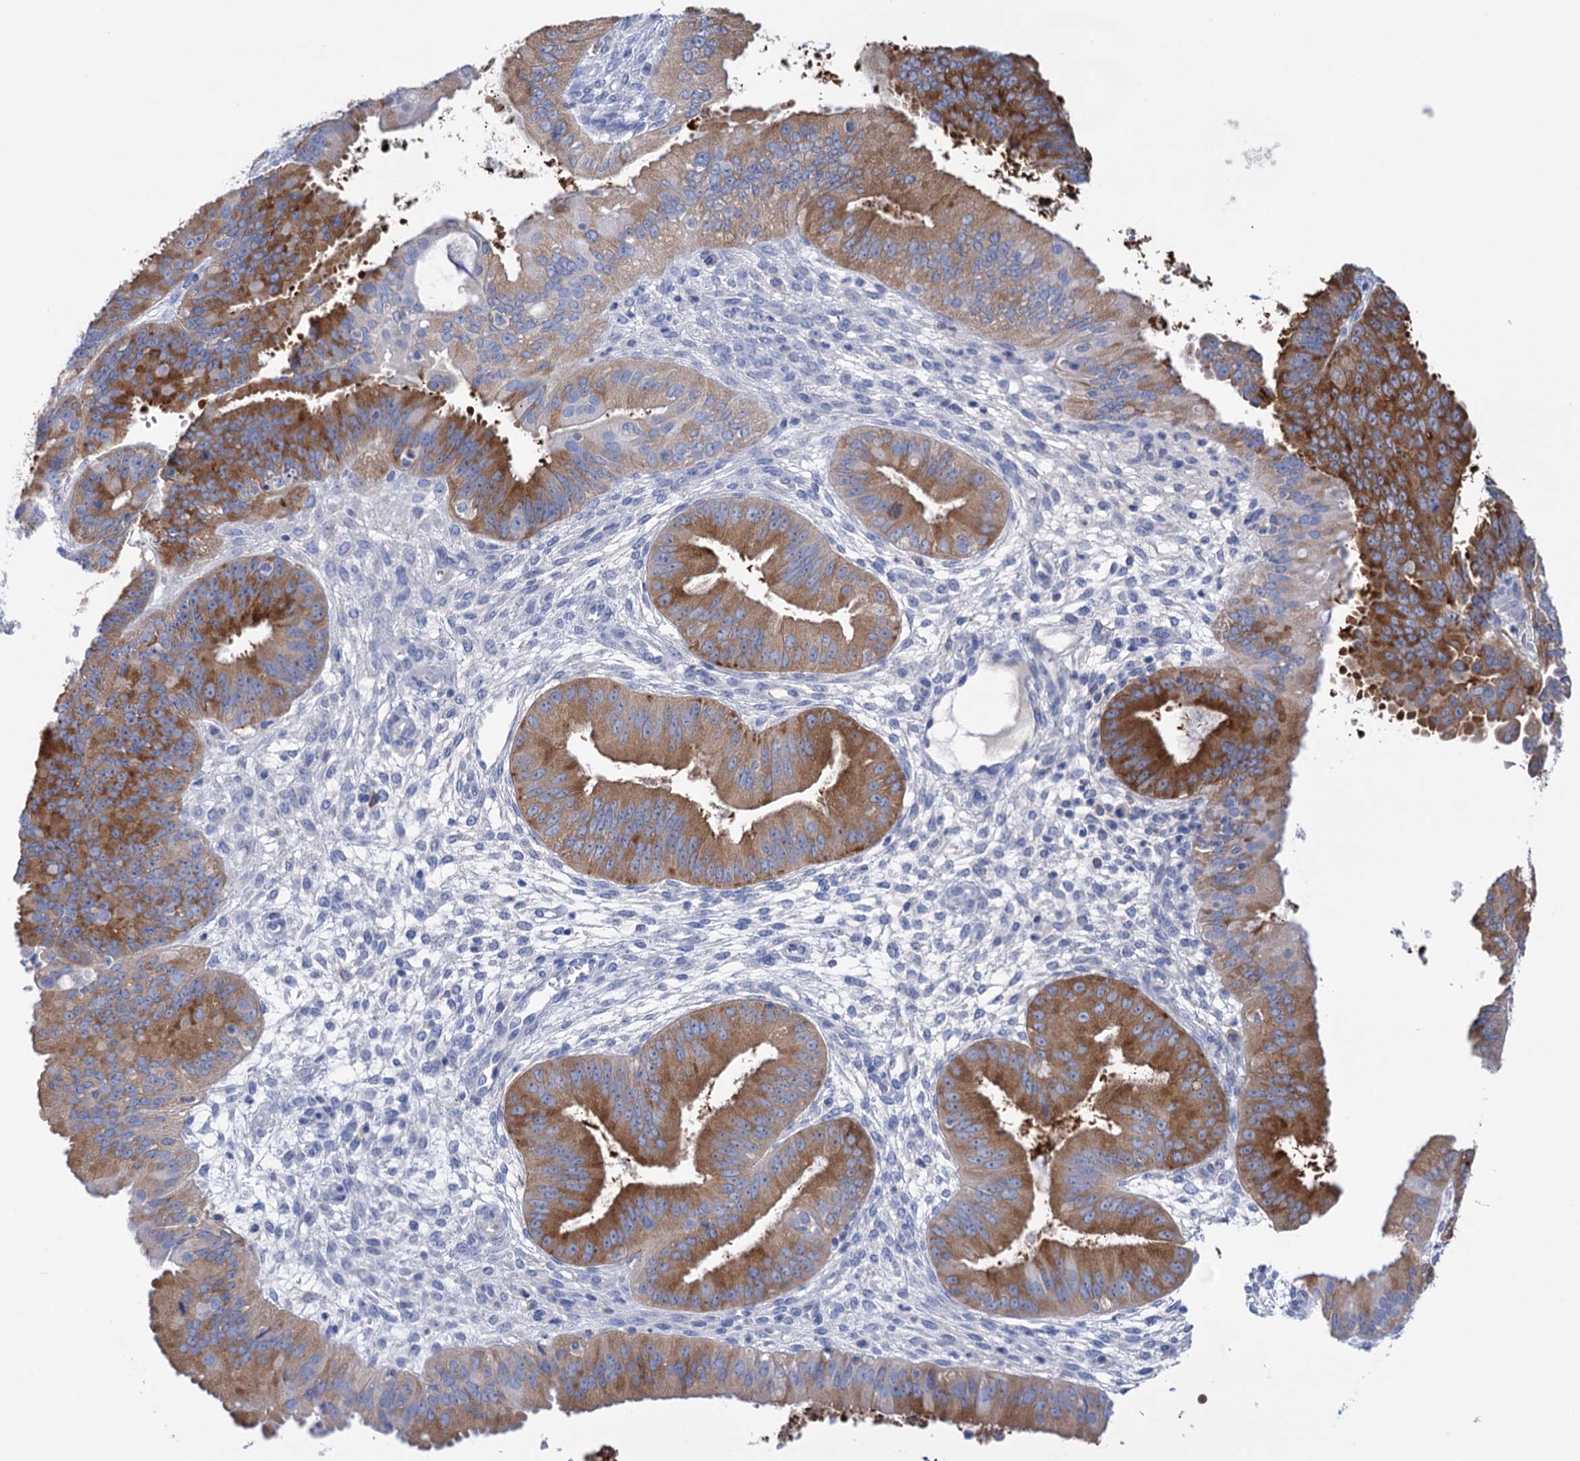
{"staining": {"intensity": "moderate", "quantity": ">75%", "location": "cytoplasmic/membranous"}, "tissue": "ovarian cancer", "cell_type": "Tumor cells", "image_type": "cancer", "snomed": [{"axis": "morphology", "description": "Carcinoma, endometroid"}, {"axis": "topography", "description": "Appendix"}, {"axis": "topography", "description": "Ovary"}], "caption": "DAB immunohistochemical staining of human ovarian endometroid carcinoma displays moderate cytoplasmic/membranous protein positivity in about >75% of tumor cells.", "gene": "BBS4", "patient": {"sex": "female", "age": 42}}